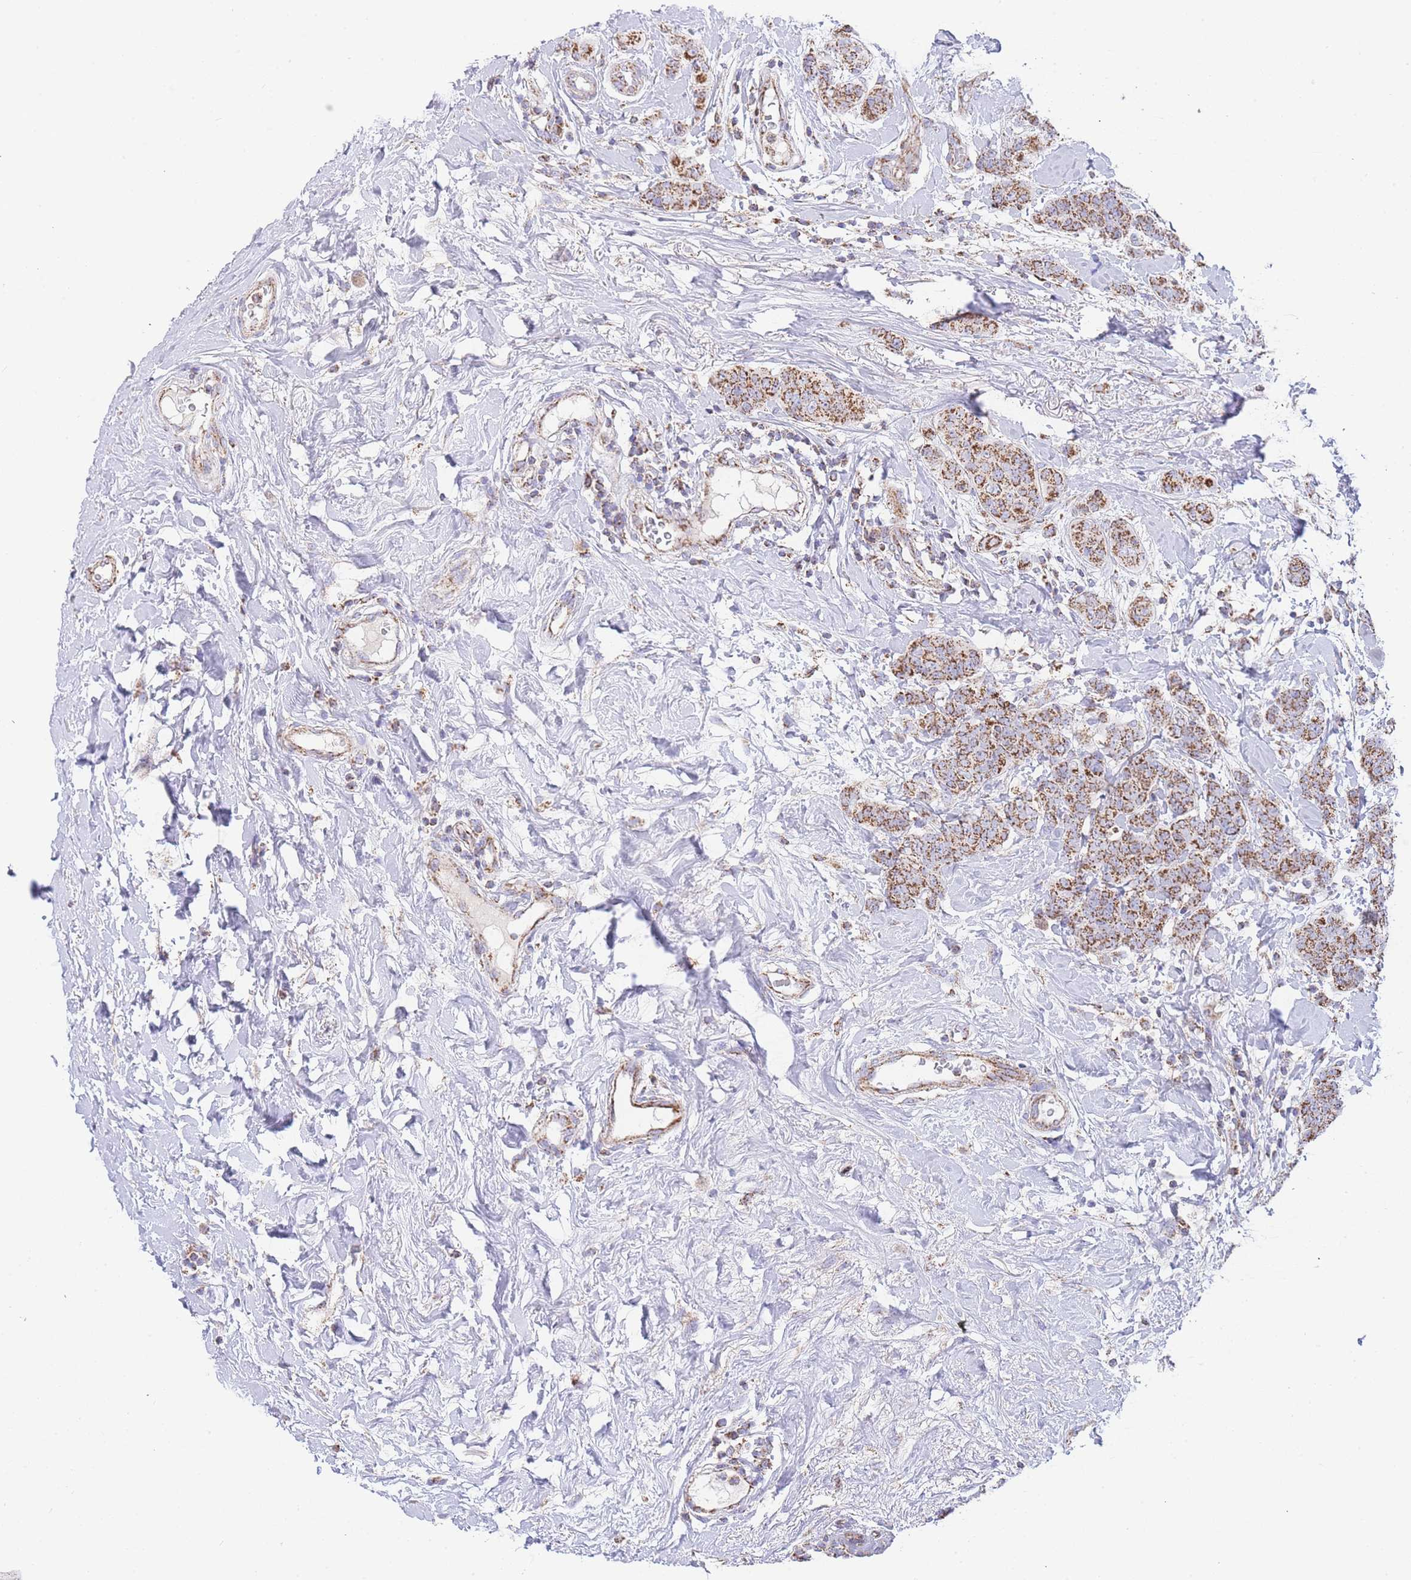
{"staining": {"intensity": "moderate", "quantity": ">75%", "location": "cytoplasmic/membranous"}, "tissue": "breast cancer", "cell_type": "Tumor cells", "image_type": "cancer", "snomed": [{"axis": "morphology", "description": "Duct carcinoma"}, {"axis": "topography", "description": "Breast"}], "caption": "The photomicrograph exhibits immunohistochemical staining of breast infiltrating ductal carcinoma. There is moderate cytoplasmic/membranous positivity is identified in approximately >75% of tumor cells. (DAB = brown stain, brightfield microscopy at high magnification).", "gene": "GSTM1", "patient": {"sex": "female", "age": 40}}